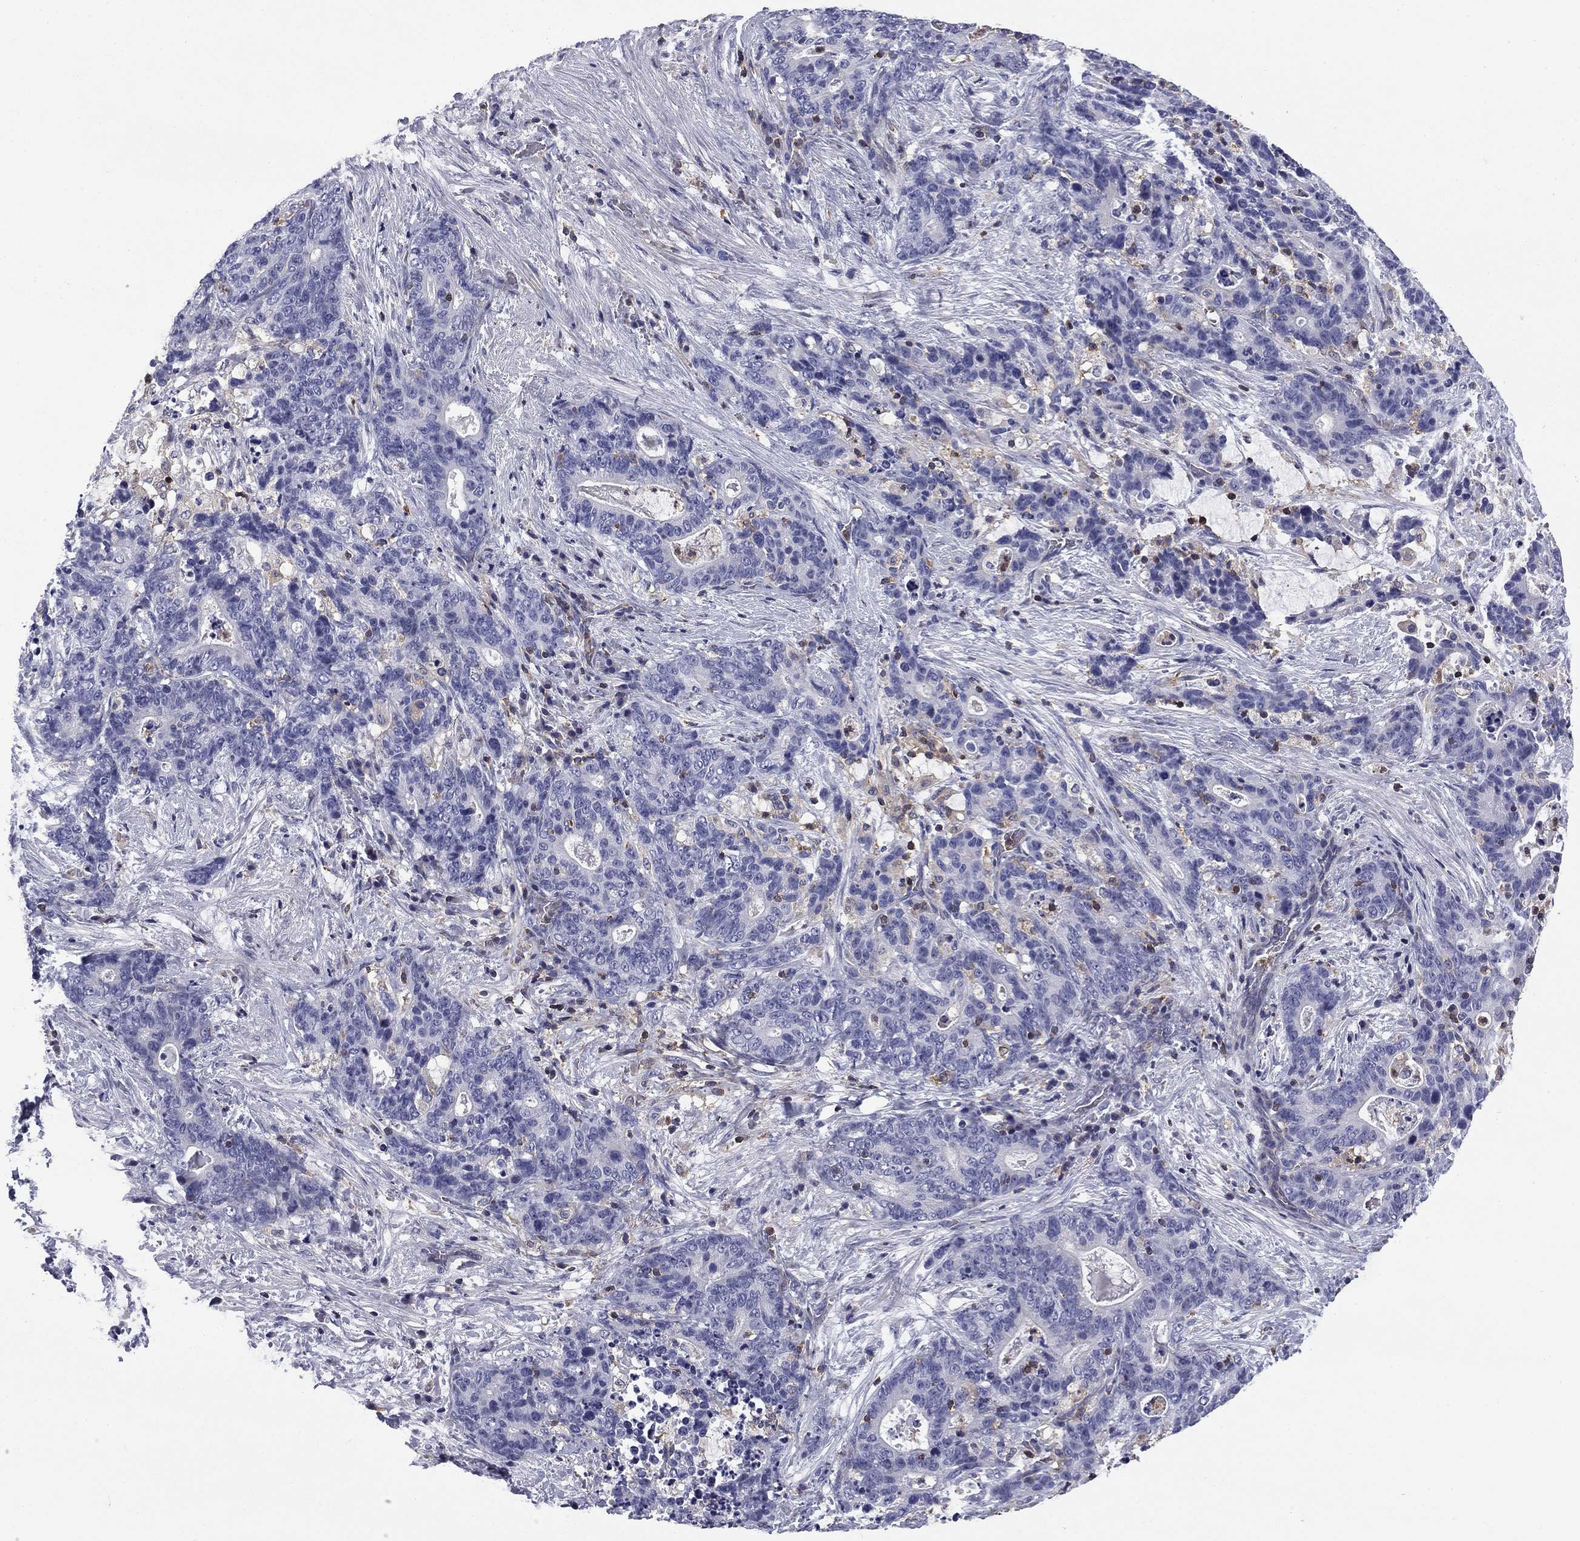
{"staining": {"intensity": "negative", "quantity": "none", "location": "none"}, "tissue": "stomach cancer", "cell_type": "Tumor cells", "image_type": "cancer", "snomed": [{"axis": "morphology", "description": "Normal tissue, NOS"}, {"axis": "morphology", "description": "Adenocarcinoma, NOS"}, {"axis": "topography", "description": "Stomach"}], "caption": "Human stomach cancer (adenocarcinoma) stained for a protein using IHC exhibits no expression in tumor cells.", "gene": "ARHGAP45", "patient": {"sex": "female", "age": 64}}